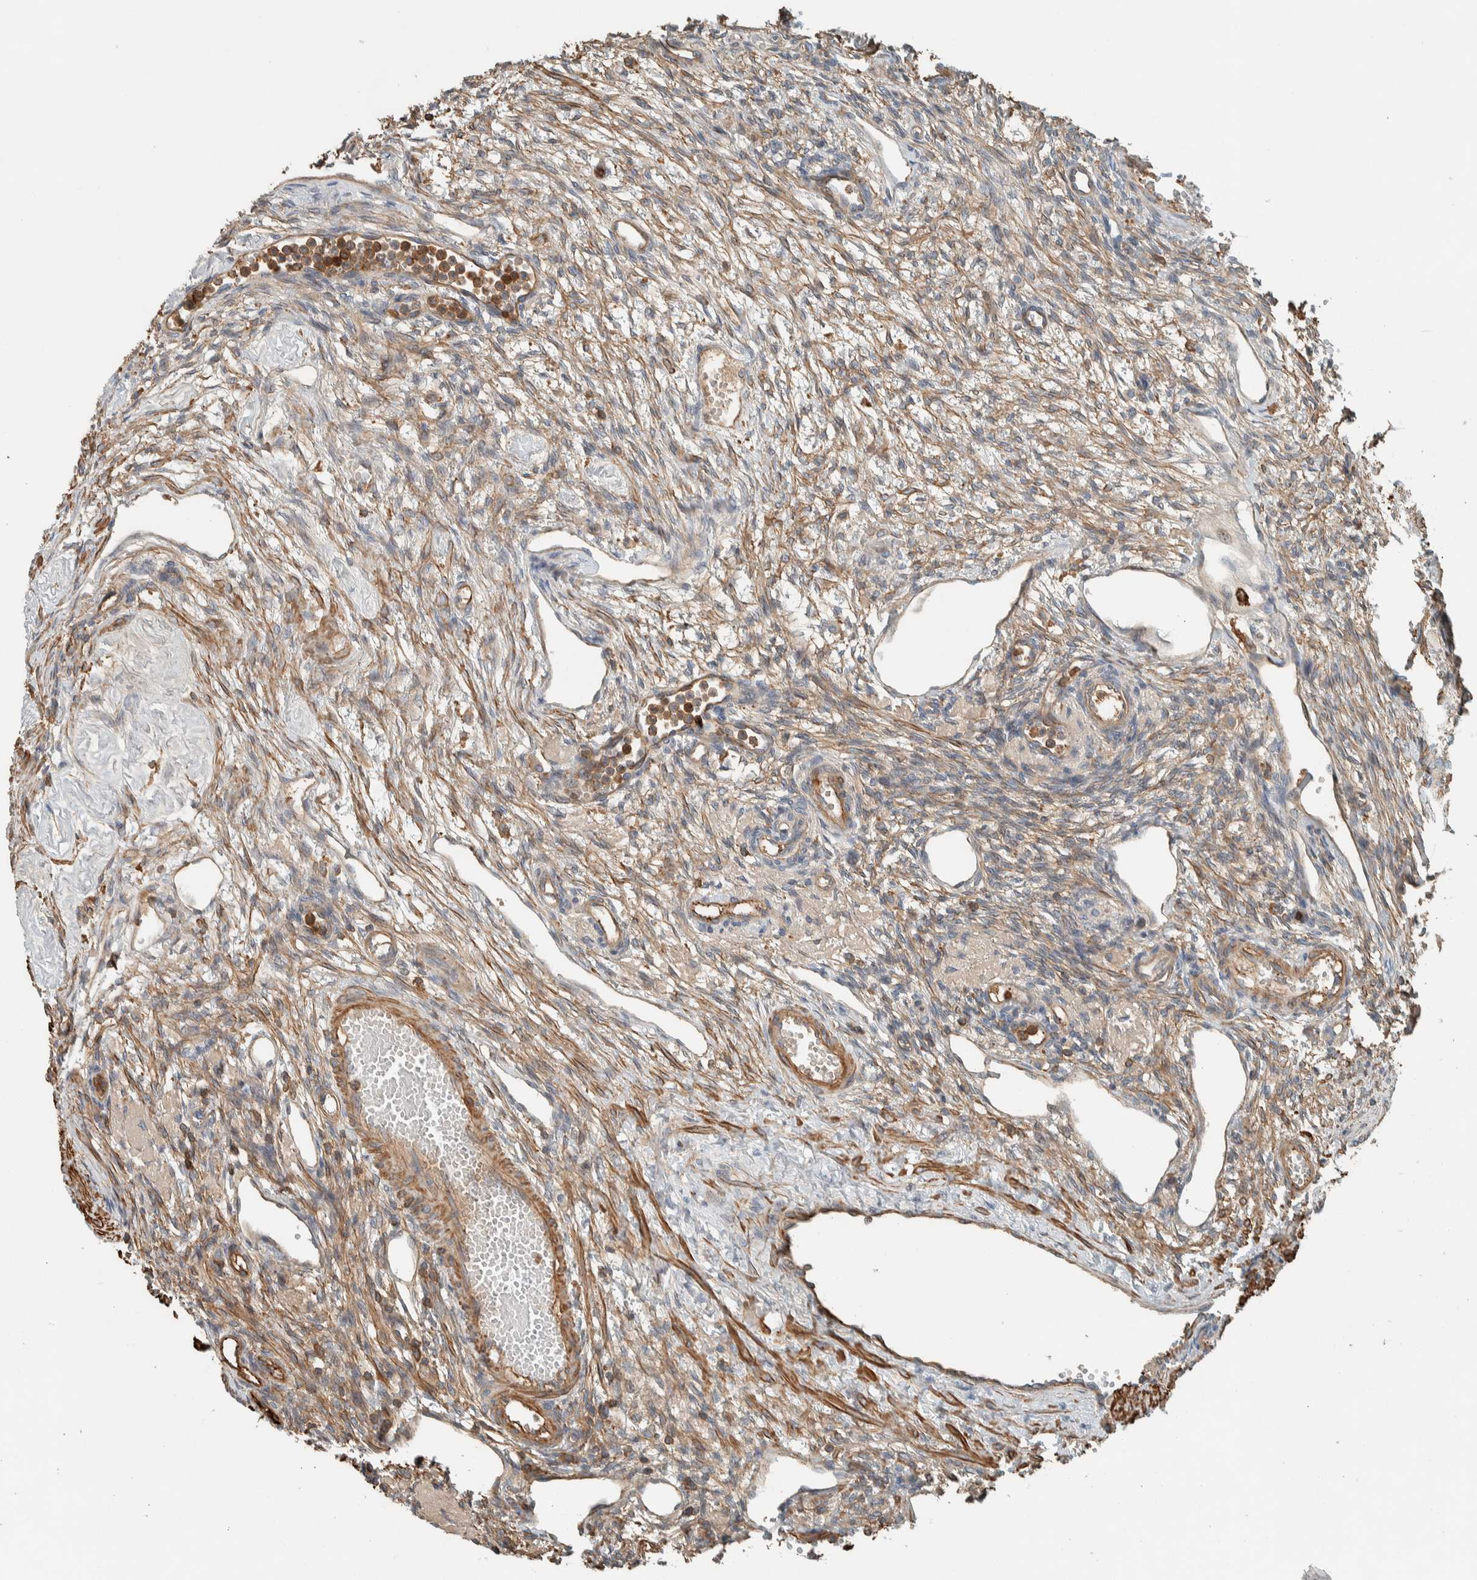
{"staining": {"intensity": "moderate", "quantity": "25%-75%", "location": "cytoplasmic/membranous"}, "tissue": "ovary", "cell_type": "Ovarian stroma cells", "image_type": "normal", "snomed": [{"axis": "morphology", "description": "Normal tissue, NOS"}, {"axis": "topography", "description": "Ovary"}], "caption": "Immunohistochemical staining of normal human ovary shows moderate cytoplasmic/membranous protein positivity in about 25%-75% of ovarian stroma cells.", "gene": "CTBP2", "patient": {"sex": "female", "age": 33}}